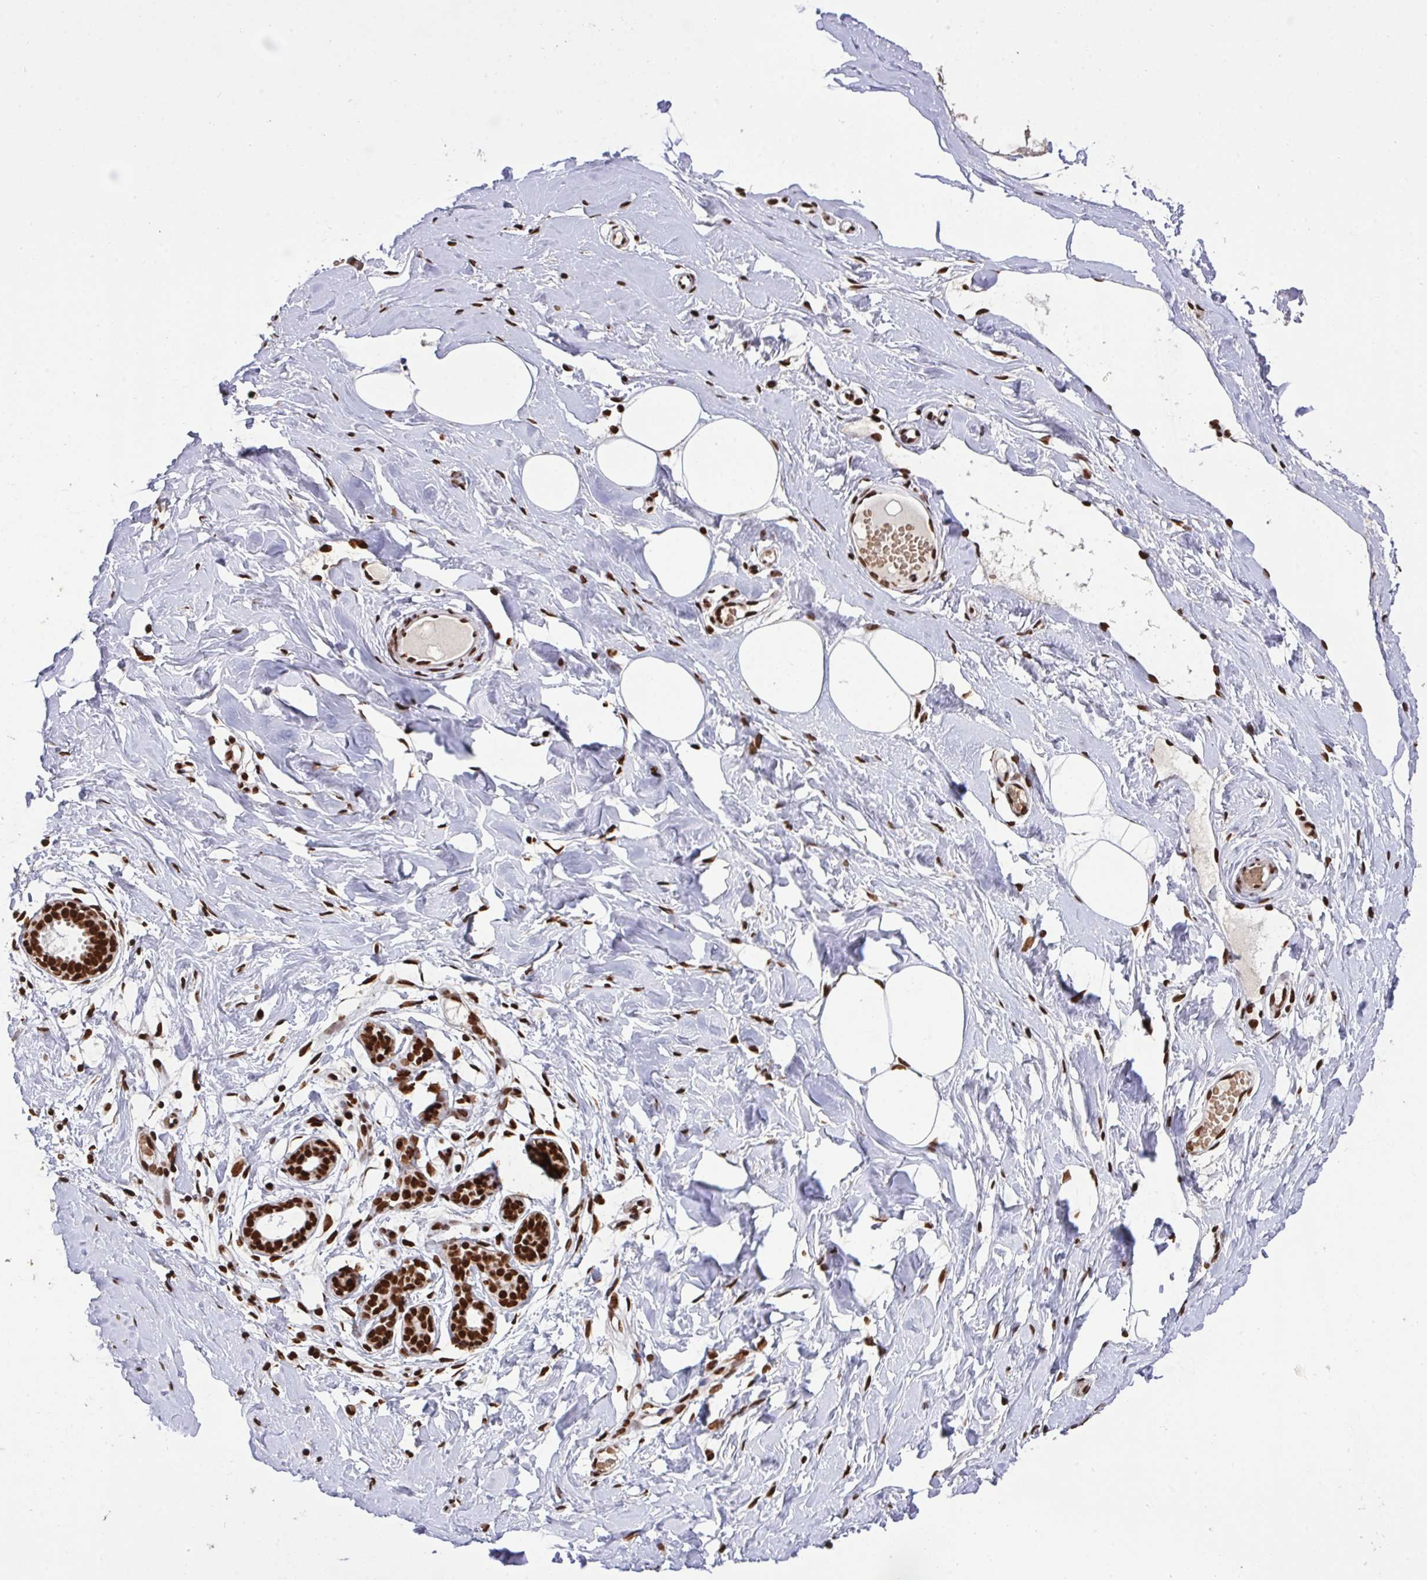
{"staining": {"intensity": "strong", "quantity": ">75%", "location": "nuclear"}, "tissue": "breast", "cell_type": "Adipocytes", "image_type": "normal", "snomed": [{"axis": "morphology", "description": "Normal tissue, NOS"}, {"axis": "topography", "description": "Breast"}], "caption": "Immunohistochemistry of unremarkable human breast shows high levels of strong nuclear staining in approximately >75% of adipocytes. (DAB (3,3'-diaminobenzidine) = brown stain, brightfield microscopy at high magnification).", "gene": "ENSG00000268083", "patient": {"sex": "female", "age": 27}}